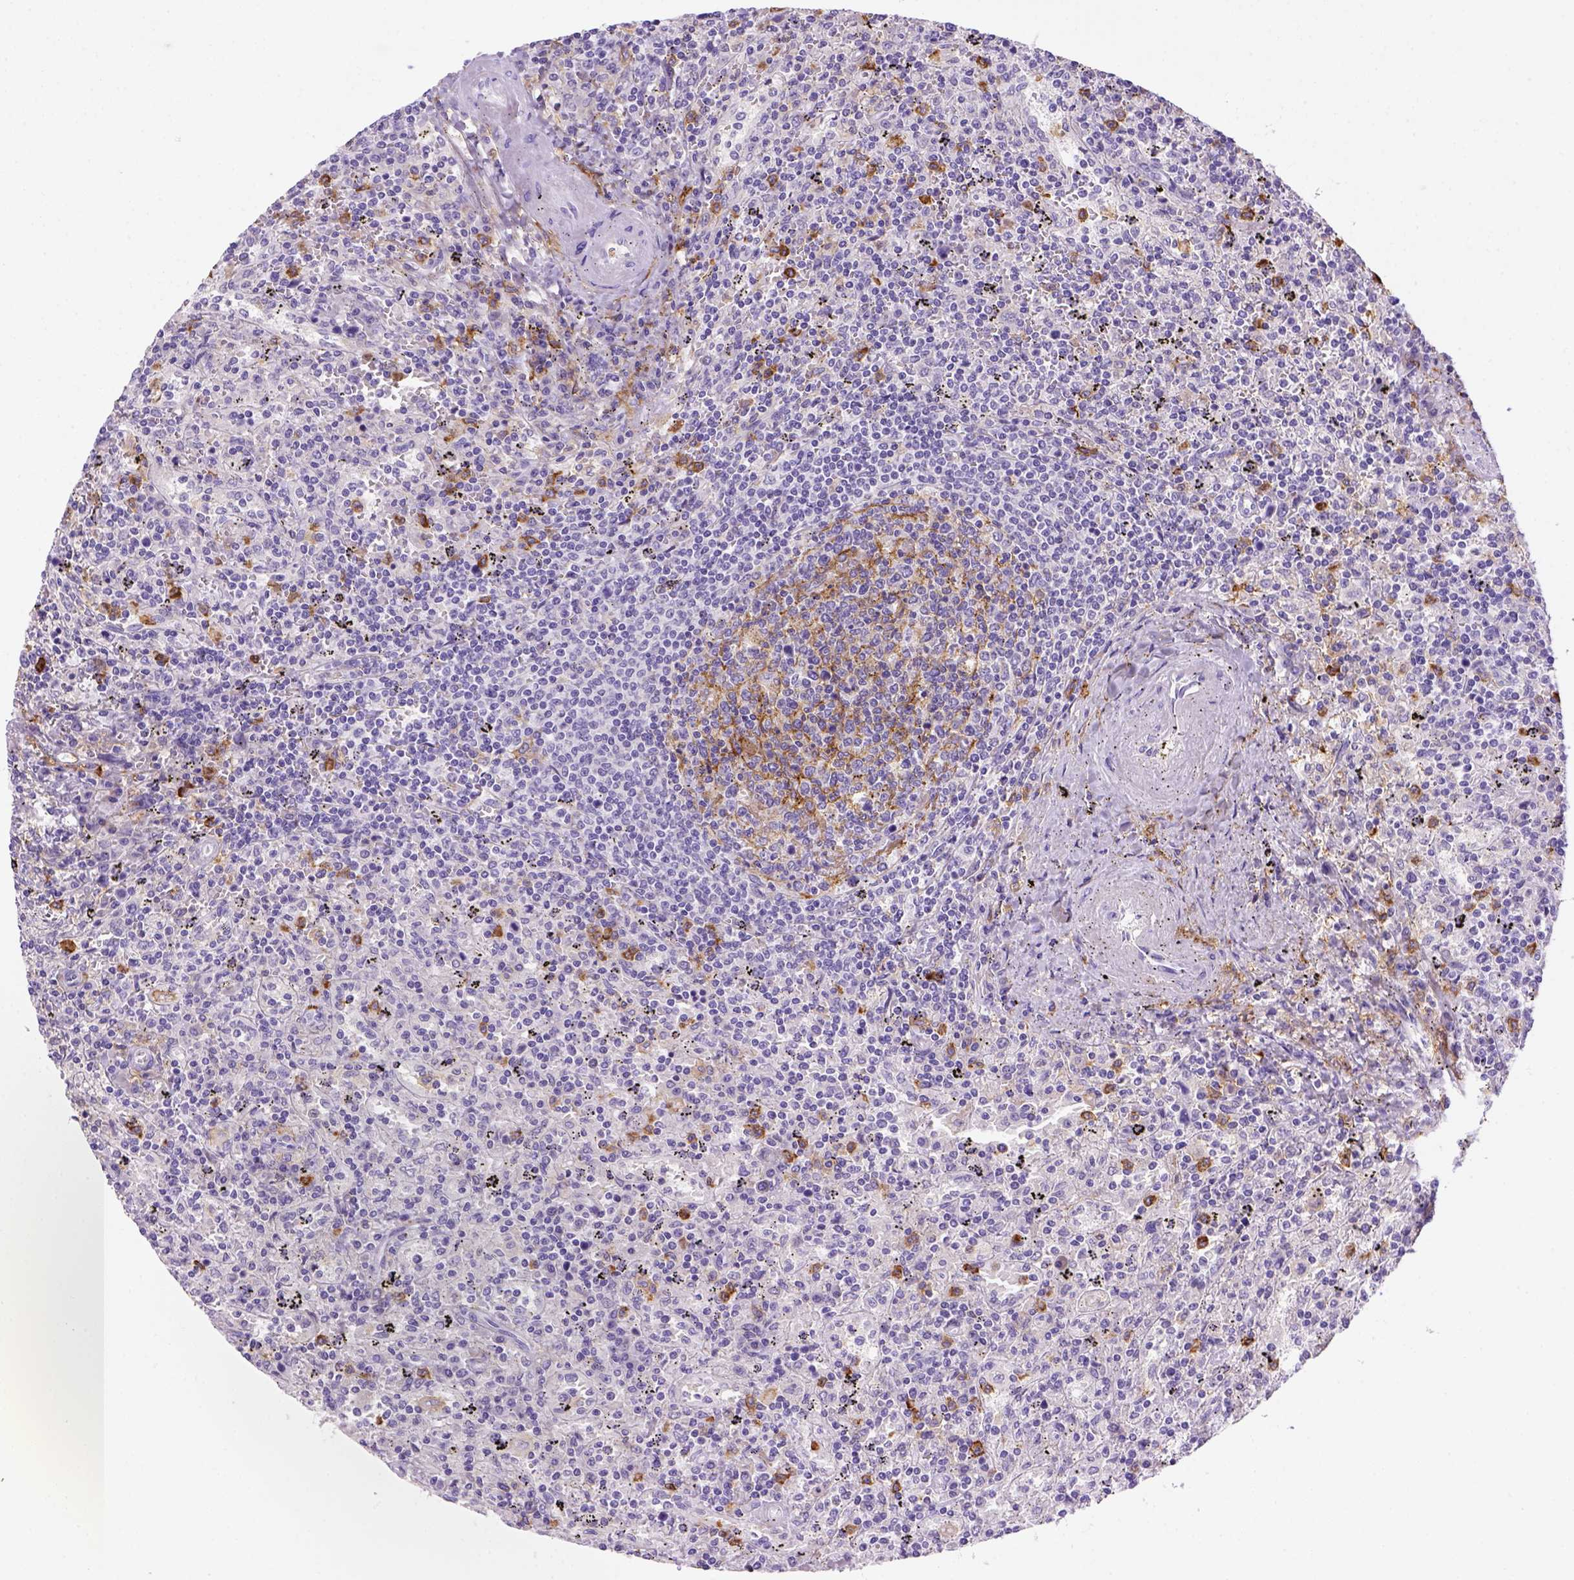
{"staining": {"intensity": "negative", "quantity": "none", "location": "none"}, "tissue": "lymphoma", "cell_type": "Tumor cells", "image_type": "cancer", "snomed": [{"axis": "morphology", "description": "Malignant lymphoma, non-Hodgkin's type, Low grade"}, {"axis": "topography", "description": "Spleen"}], "caption": "The IHC image has no significant positivity in tumor cells of lymphoma tissue.", "gene": "CD14", "patient": {"sex": "male", "age": 62}}